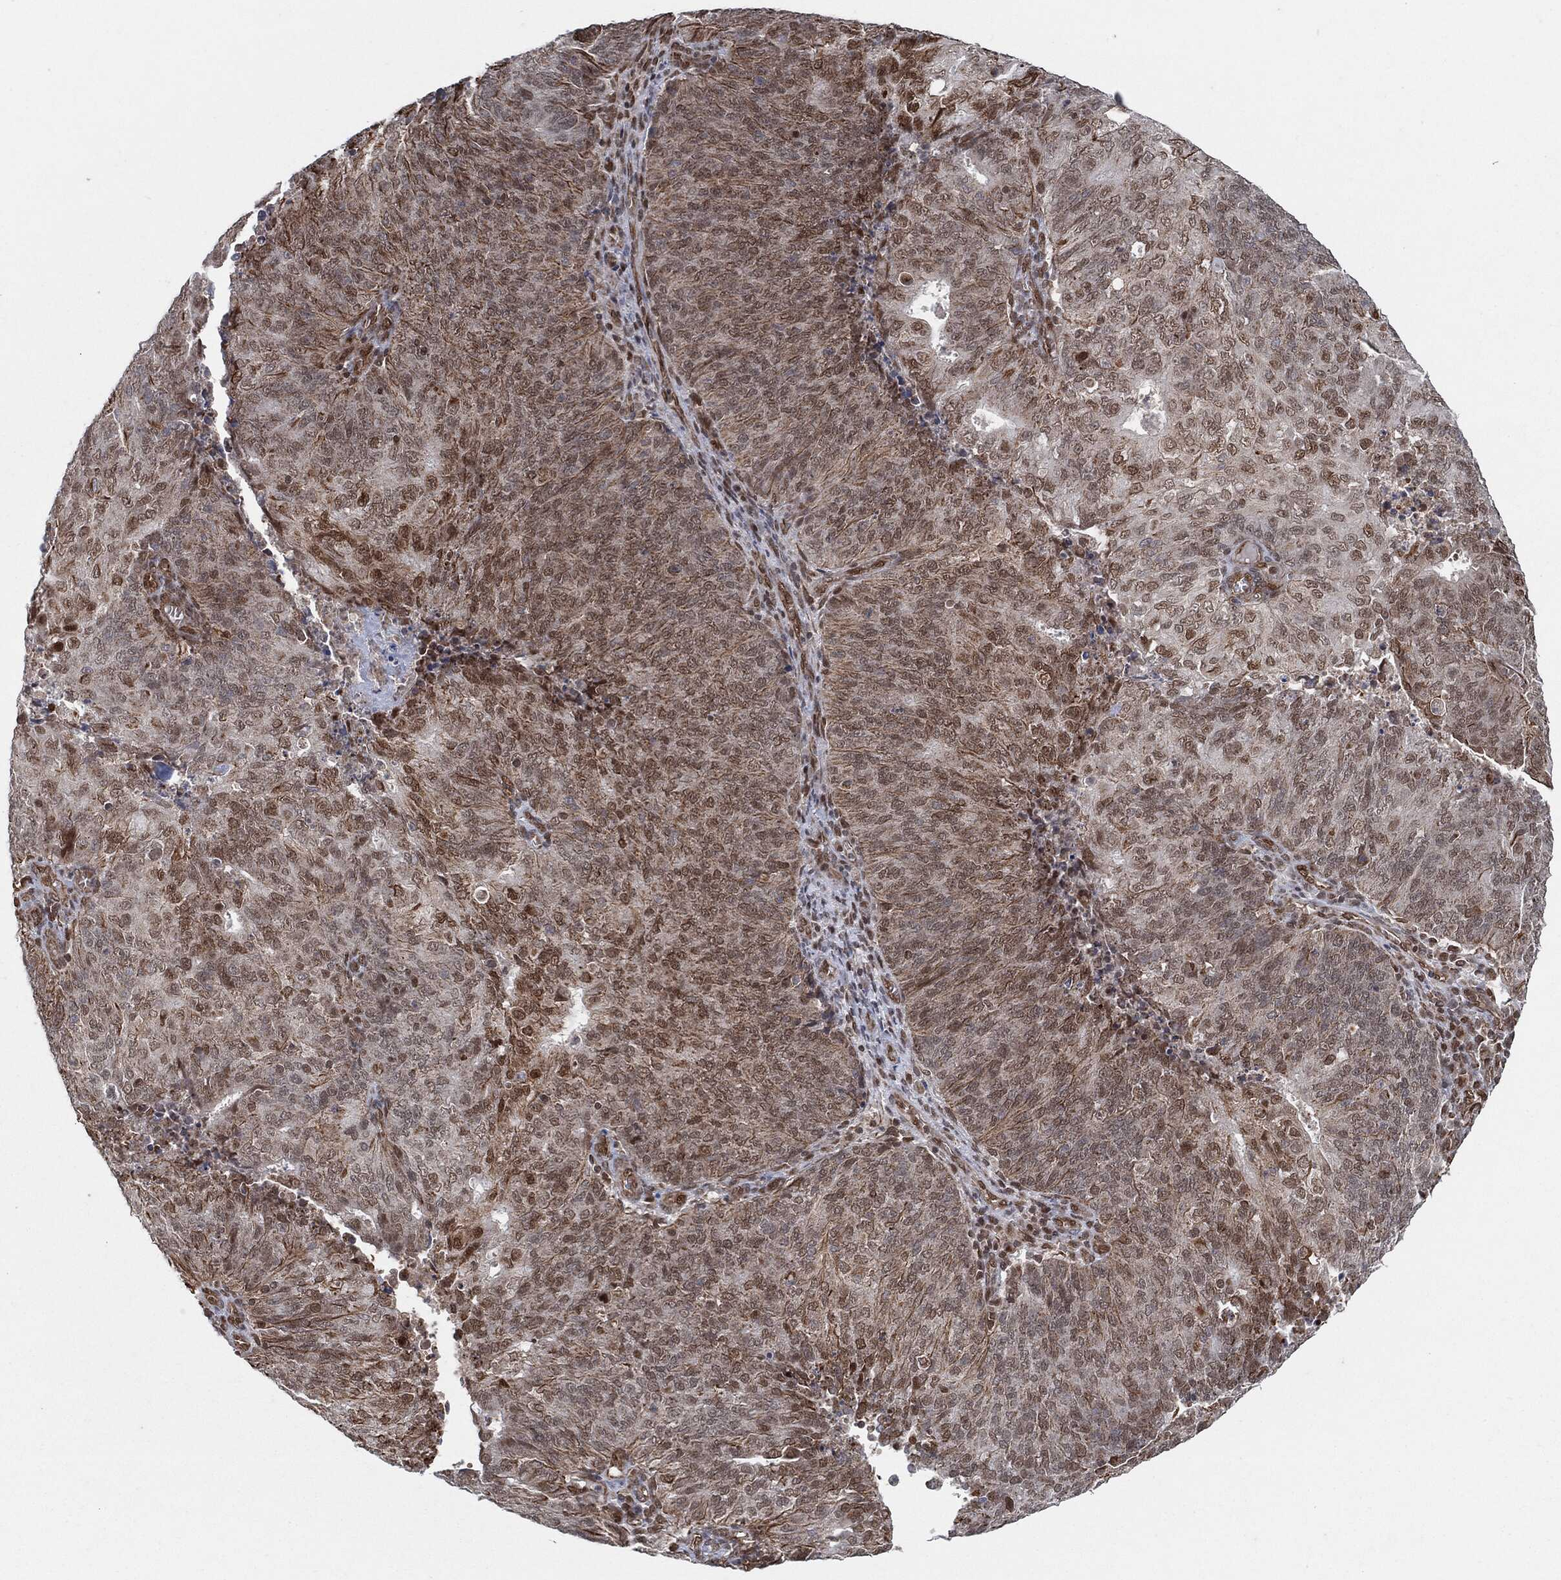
{"staining": {"intensity": "moderate", "quantity": "<25%", "location": "nuclear"}, "tissue": "endometrial cancer", "cell_type": "Tumor cells", "image_type": "cancer", "snomed": [{"axis": "morphology", "description": "Adenocarcinoma, NOS"}, {"axis": "topography", "description": "Endometrium"}], "caption": "Endometrial adenocarcinoma tissue reveals moderate nuclear positivity in about <25% of tumor cells", "gene": "TP53RK", "patient": {"sex": "female", "age": 82}}